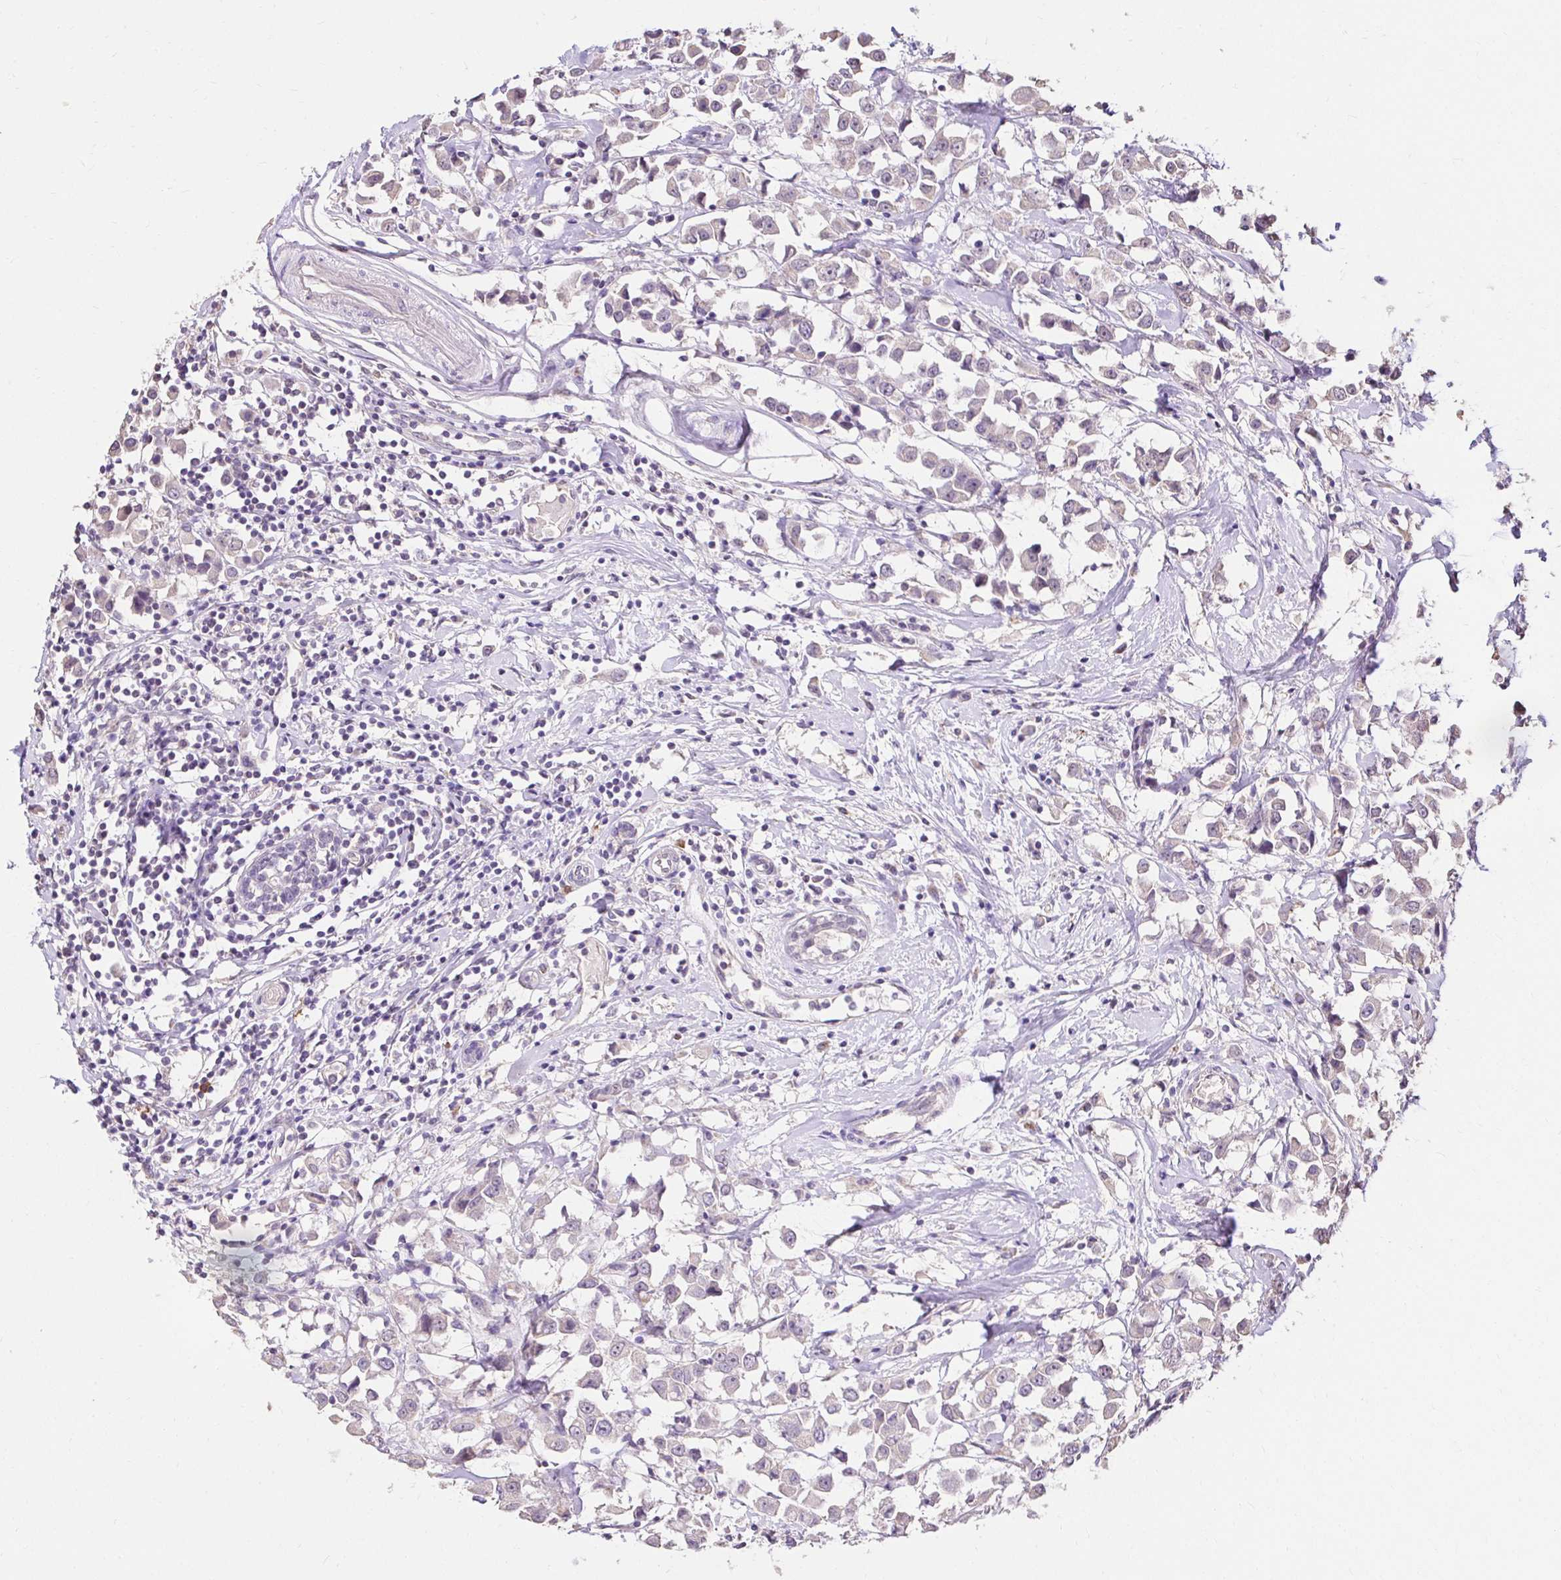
{"staining": {"intensity": "weak", "quantity": "<25%", "location": "cytoplasmic/membranous"}, "tissue": "breast cancer", "cell_type": "Tumor cells", "image_type": "cancer", "snomed": [{"axis": "morphology", "description": "Duct carcinoma"}, {"axis": "topography", "description": "Breast"}], "caption": "Human breast cancer (infiltrating ductal carcinoma) stained for a protein using IHC reveals no expression in tumor cells.", "gene": "KIAA1210", "patient": {"sex": "female", "age": 61}}